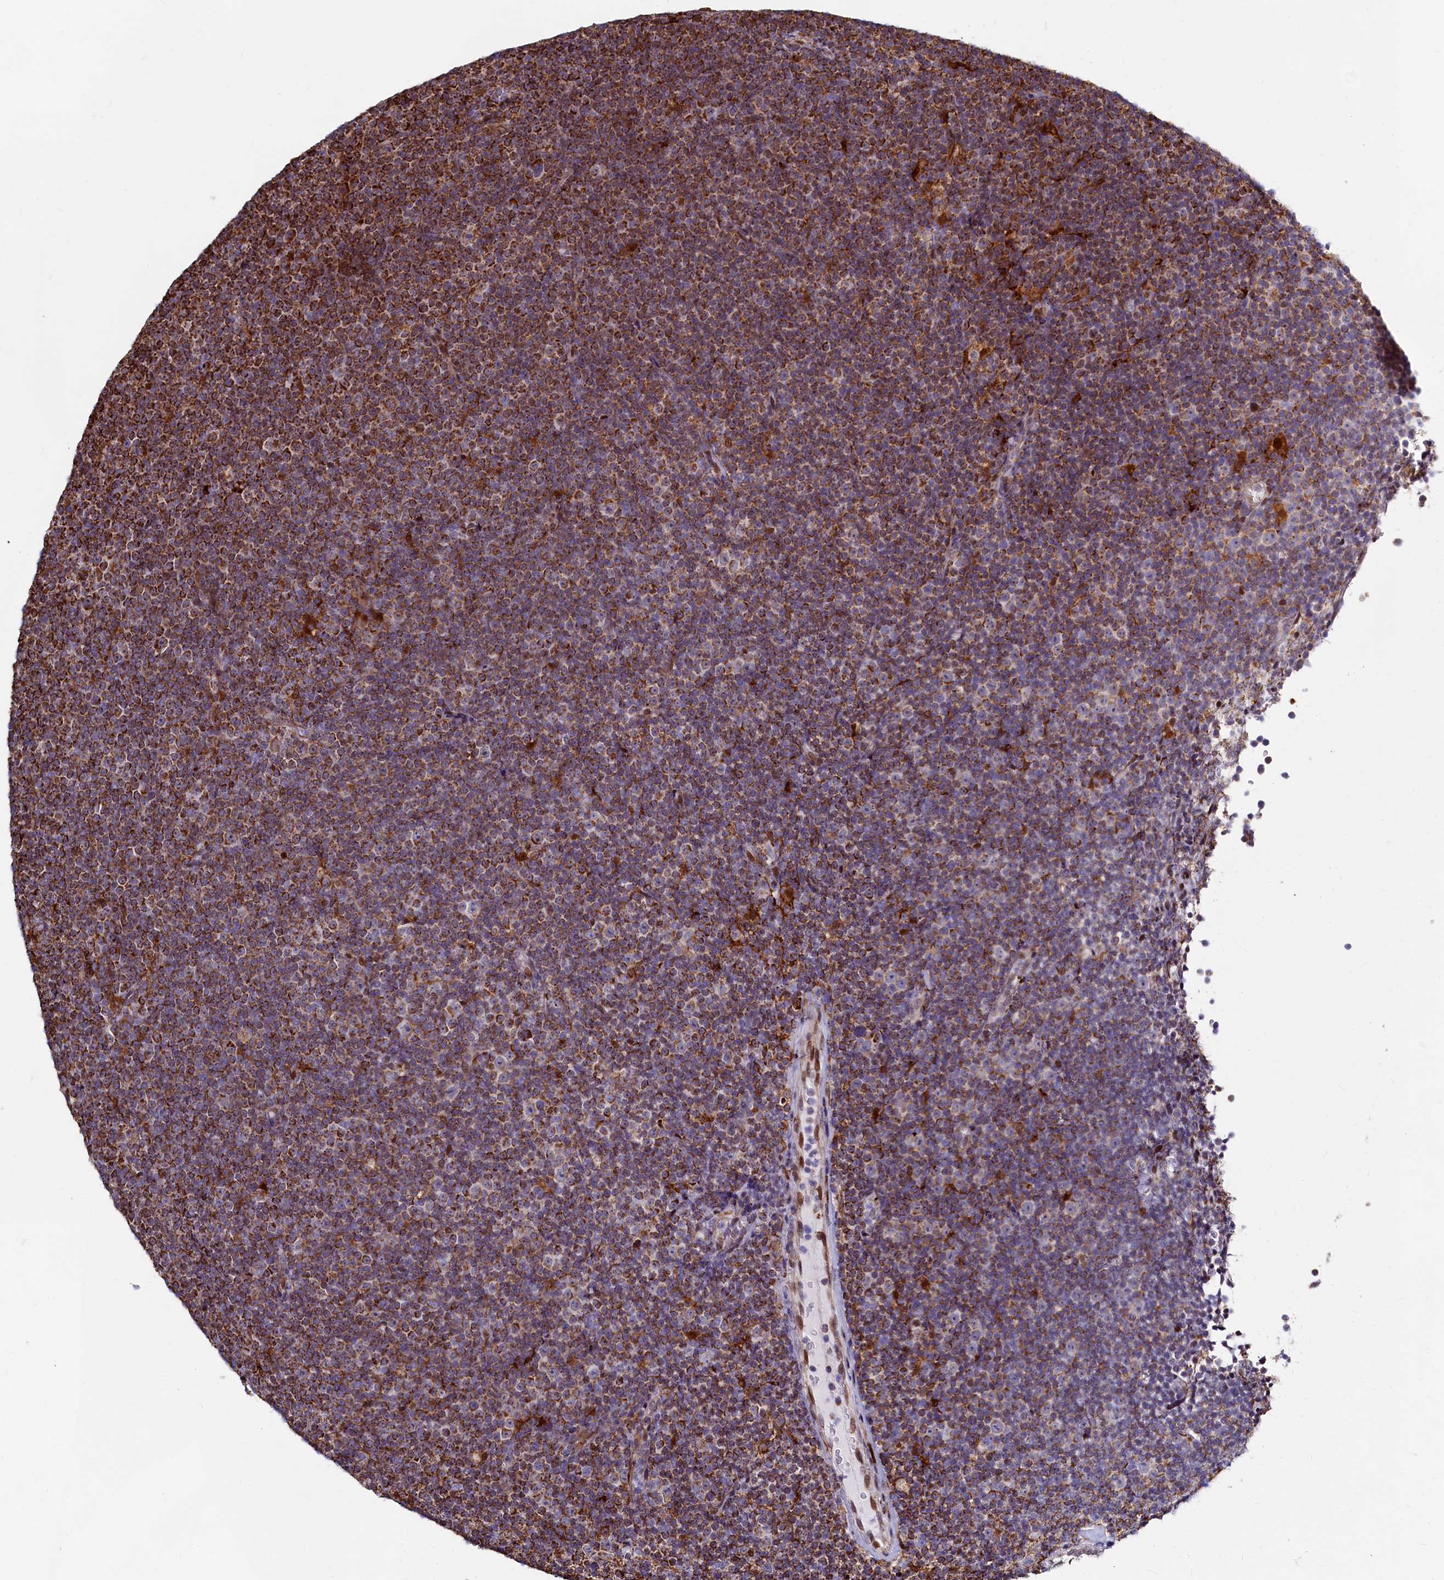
{"staining": {"intensity": "strong", "quantity": ">75%", "location": "cytoplasmic/membranous"}, "tissue": "lymphoma", "cell_type": "Tumor cells", "image_type": "cancer", "snomed": [{"axis": "morphology", "description": "Malignant lymphoma, non-Hodgkin's type, Low grade"}, {"axis": "topography", "description": "Lymph node"}], "caption": "A high-resolution photomicrograph shows IHC staining of lymphoma, which demonstrates strong cytoplasmic/membranous expression in about >75% of tumor cells.", "gene": "HDGFL3", "patient": {"sex": "female", "age": 67}}